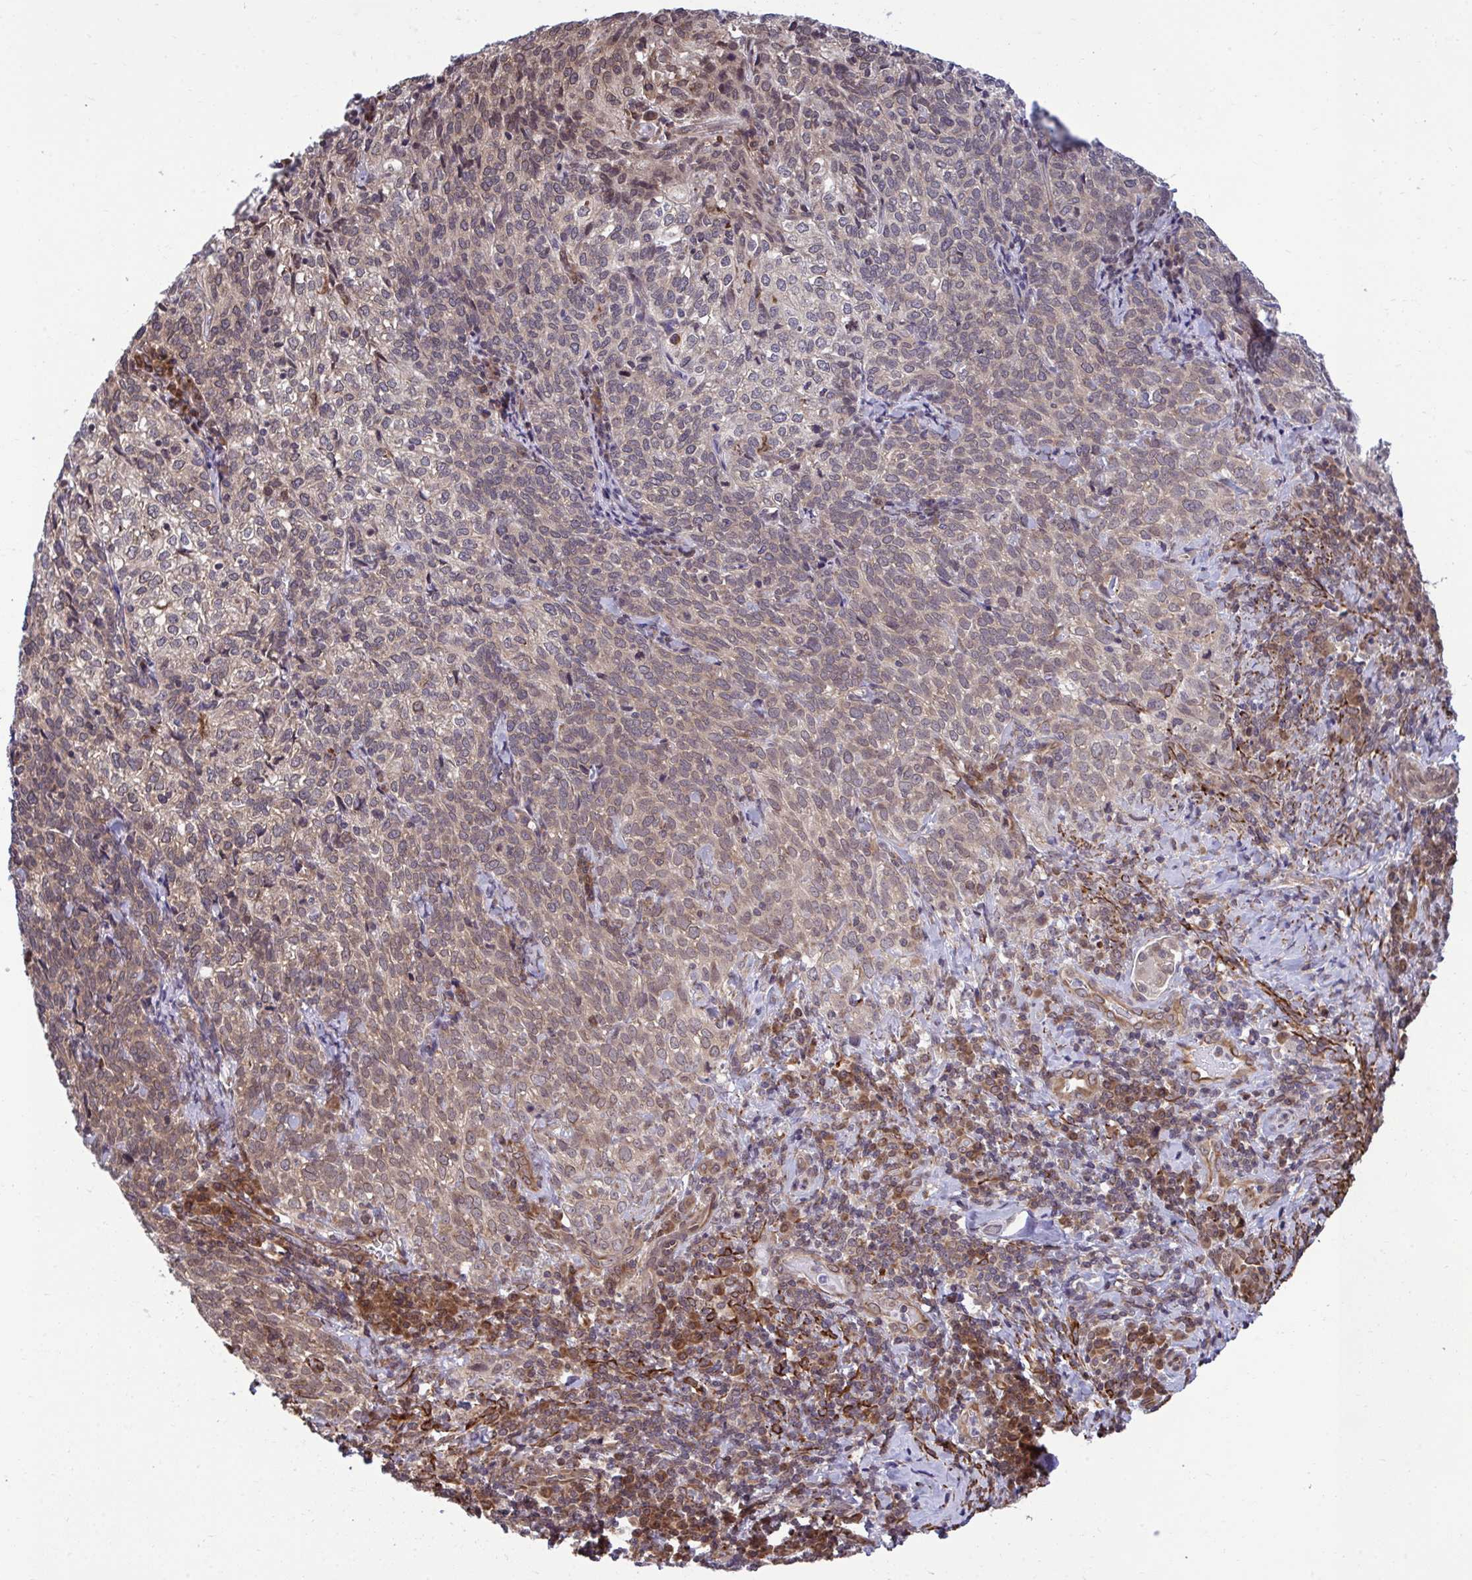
{"staining": {"intensity": "weak", "quantity": "25%-75%", "location": "cytoplasmic/membranous"}, "tissue": "cervical cancer", "cell_type": "Tumor cells", "image_type": "cancer", "snomed": [{"axis": "morphology", "description": "Normal tissue, NOS"}, {"axis": "morphology", "description": "Squamous cell carcinoma, NOS"}, {"axis": "topography", "description": "Vagina"}, {"axis": "topography", "description": "Cervix"}], "caption": "Squamous cell carcinoma (cervical) stained for a protein shows weak cytoplasmic/membranous positivity in tumor cells.", "gene": "RPS15", "patient": {"sex": "female", "age": 45}}